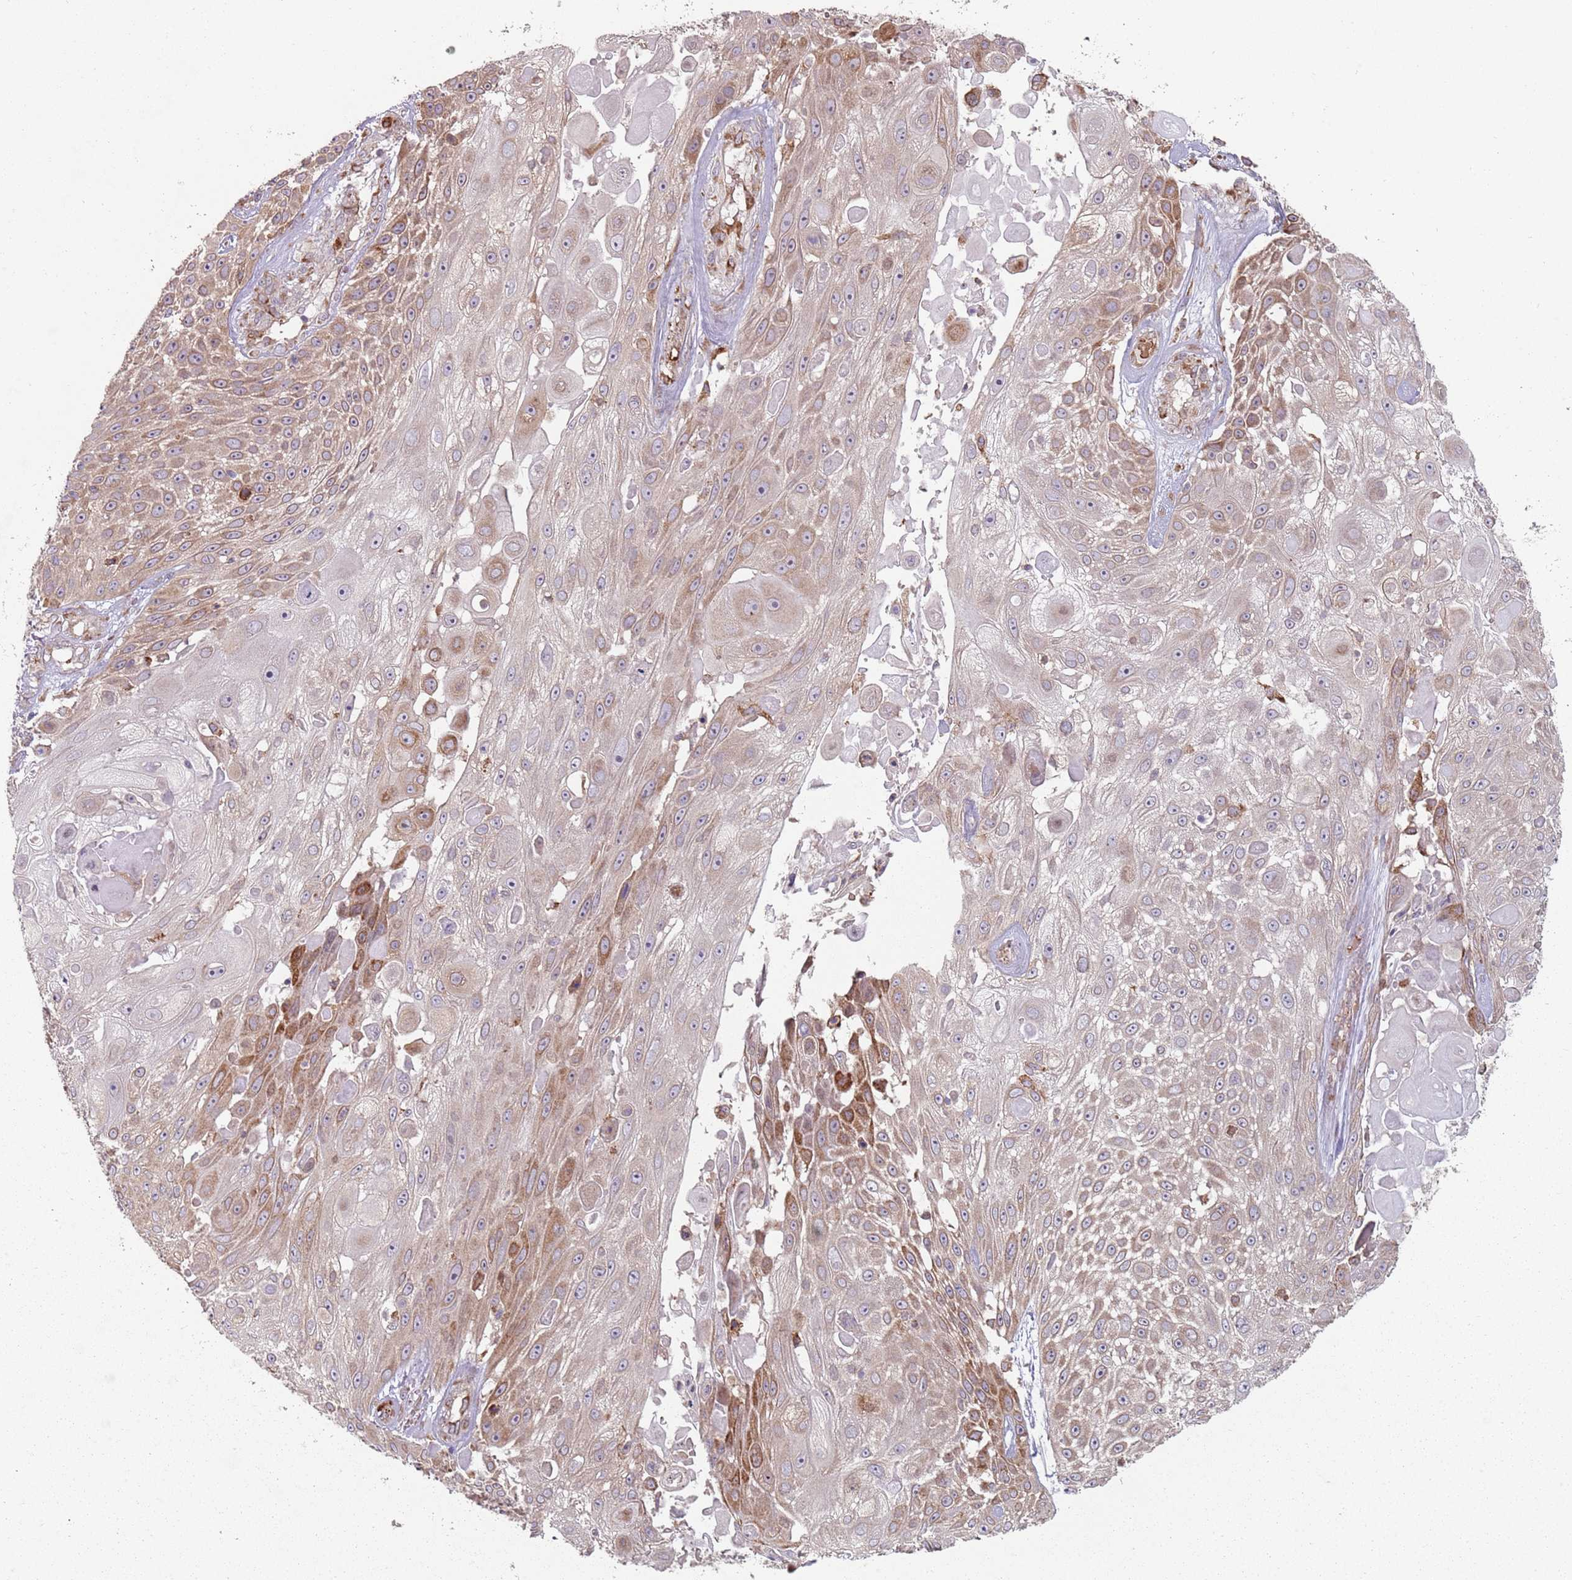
{"staining": {"intensity": "moderate", "quantity": "25%-75%", "location": "cytoplasmic/membranous"}, "tissue": "skin cancer", "cell_type": "Tumor cells", "image_type": "cancer", "snomed": [{"axis": "morphology", "description": "Squamous cell carcinoma, NOS"}, {"axis": "topography", "description": "Skin"}], "caption": "Squamous cell carcinoma (skin) was stained to show a protein in brown. There is medium levels of moderate cytoplasmic/membranous expression in about 25%-75% of tumor cells.", "gene": "SPATA2", "patient": {"sex": "female", "age": 86}}